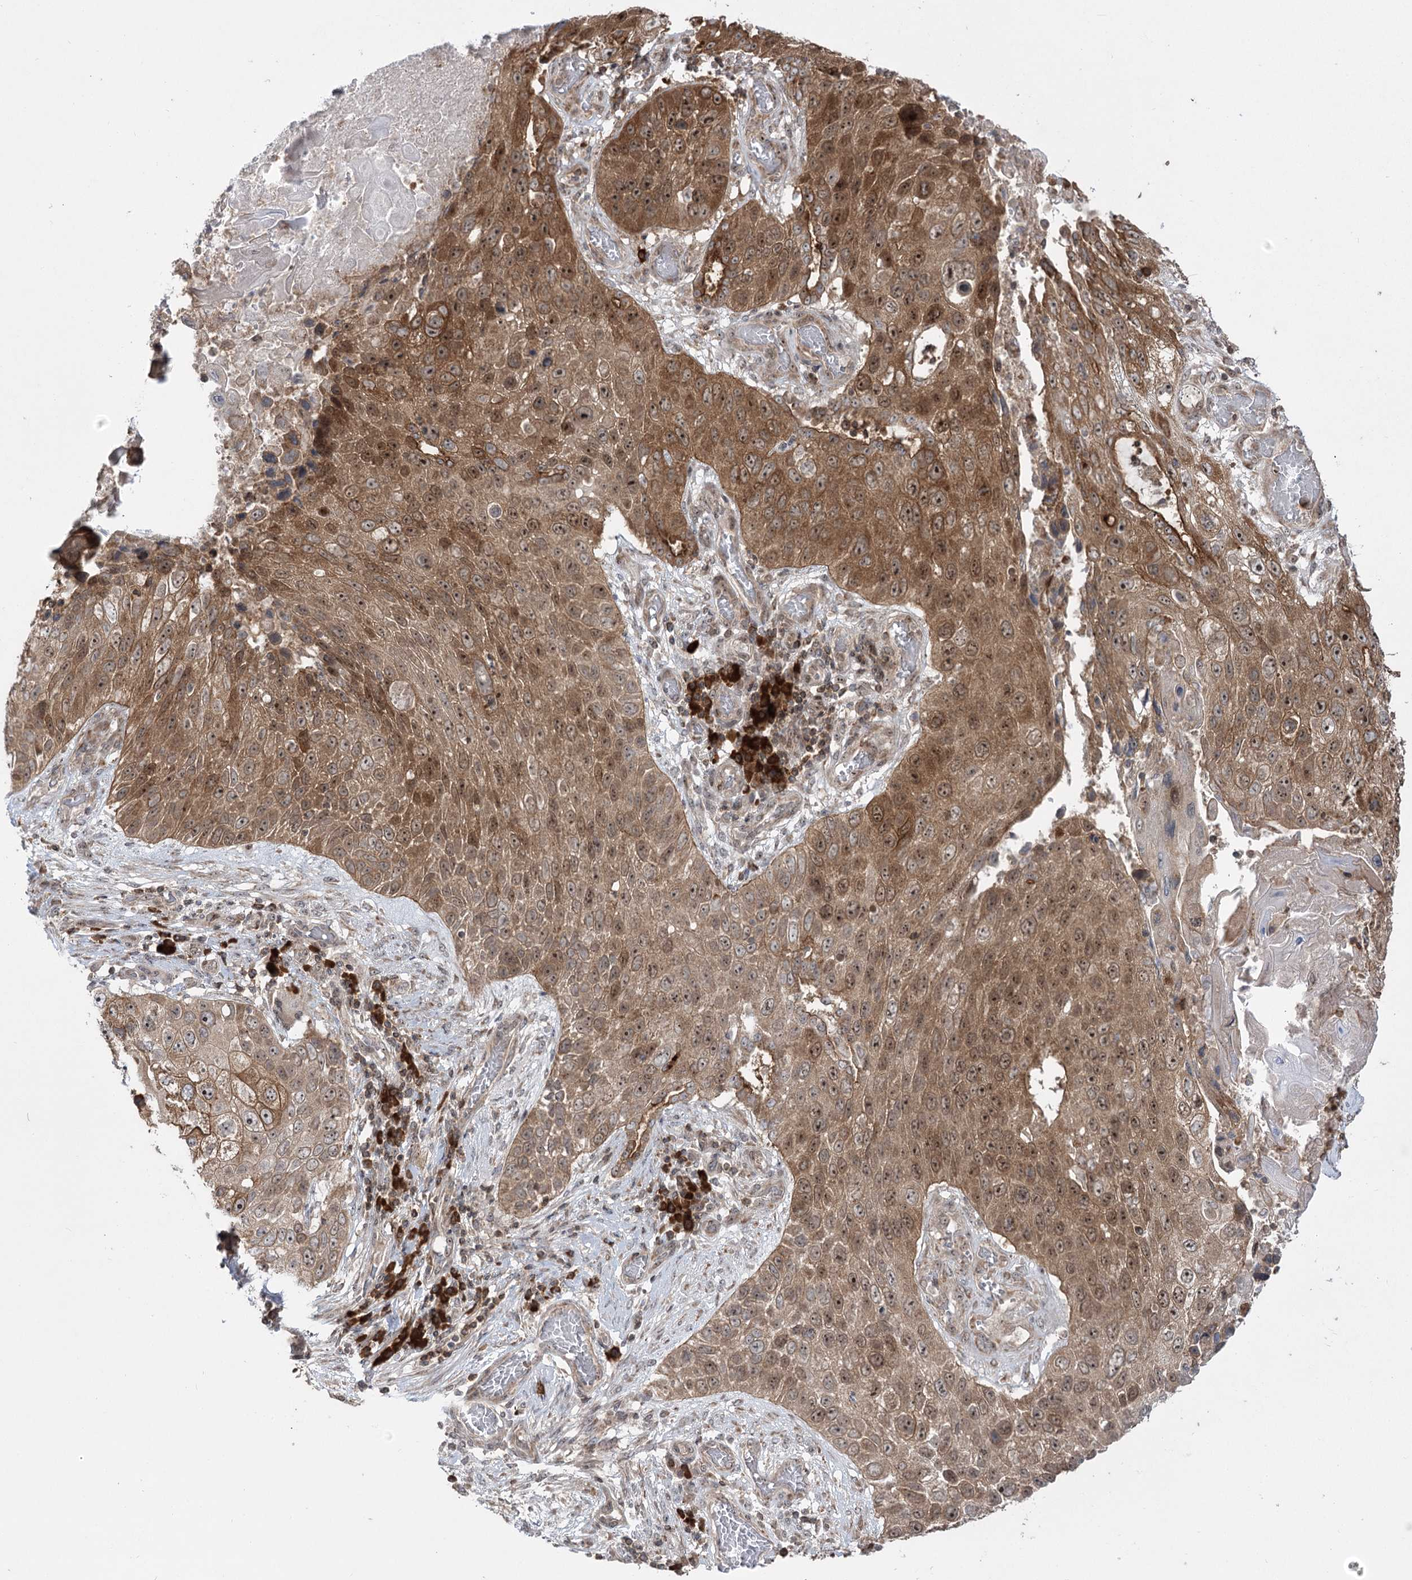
{"staining": {"intensity": "moderate", "quantity": ">75%", "location": "cytoplasmic/membranous,nuclear"}, "tissue": "lung cancer", "cell_type": "Tumor cells", "image_type": "cancer", "snomed": [{"axis": "morphology", "description": "Squamous cell carcinoma, NOS"}, {"axis": "topography", "description": "Lung"}], "caption": "Immunohistochemical staining of human lung cancer demonstrates moderate cytoplasmic/membranous and nuclear protein positivity in approximately >75% of tumor cells.", "gene": "SYTL1", "patient": {"sex": "male", "age": 61}}